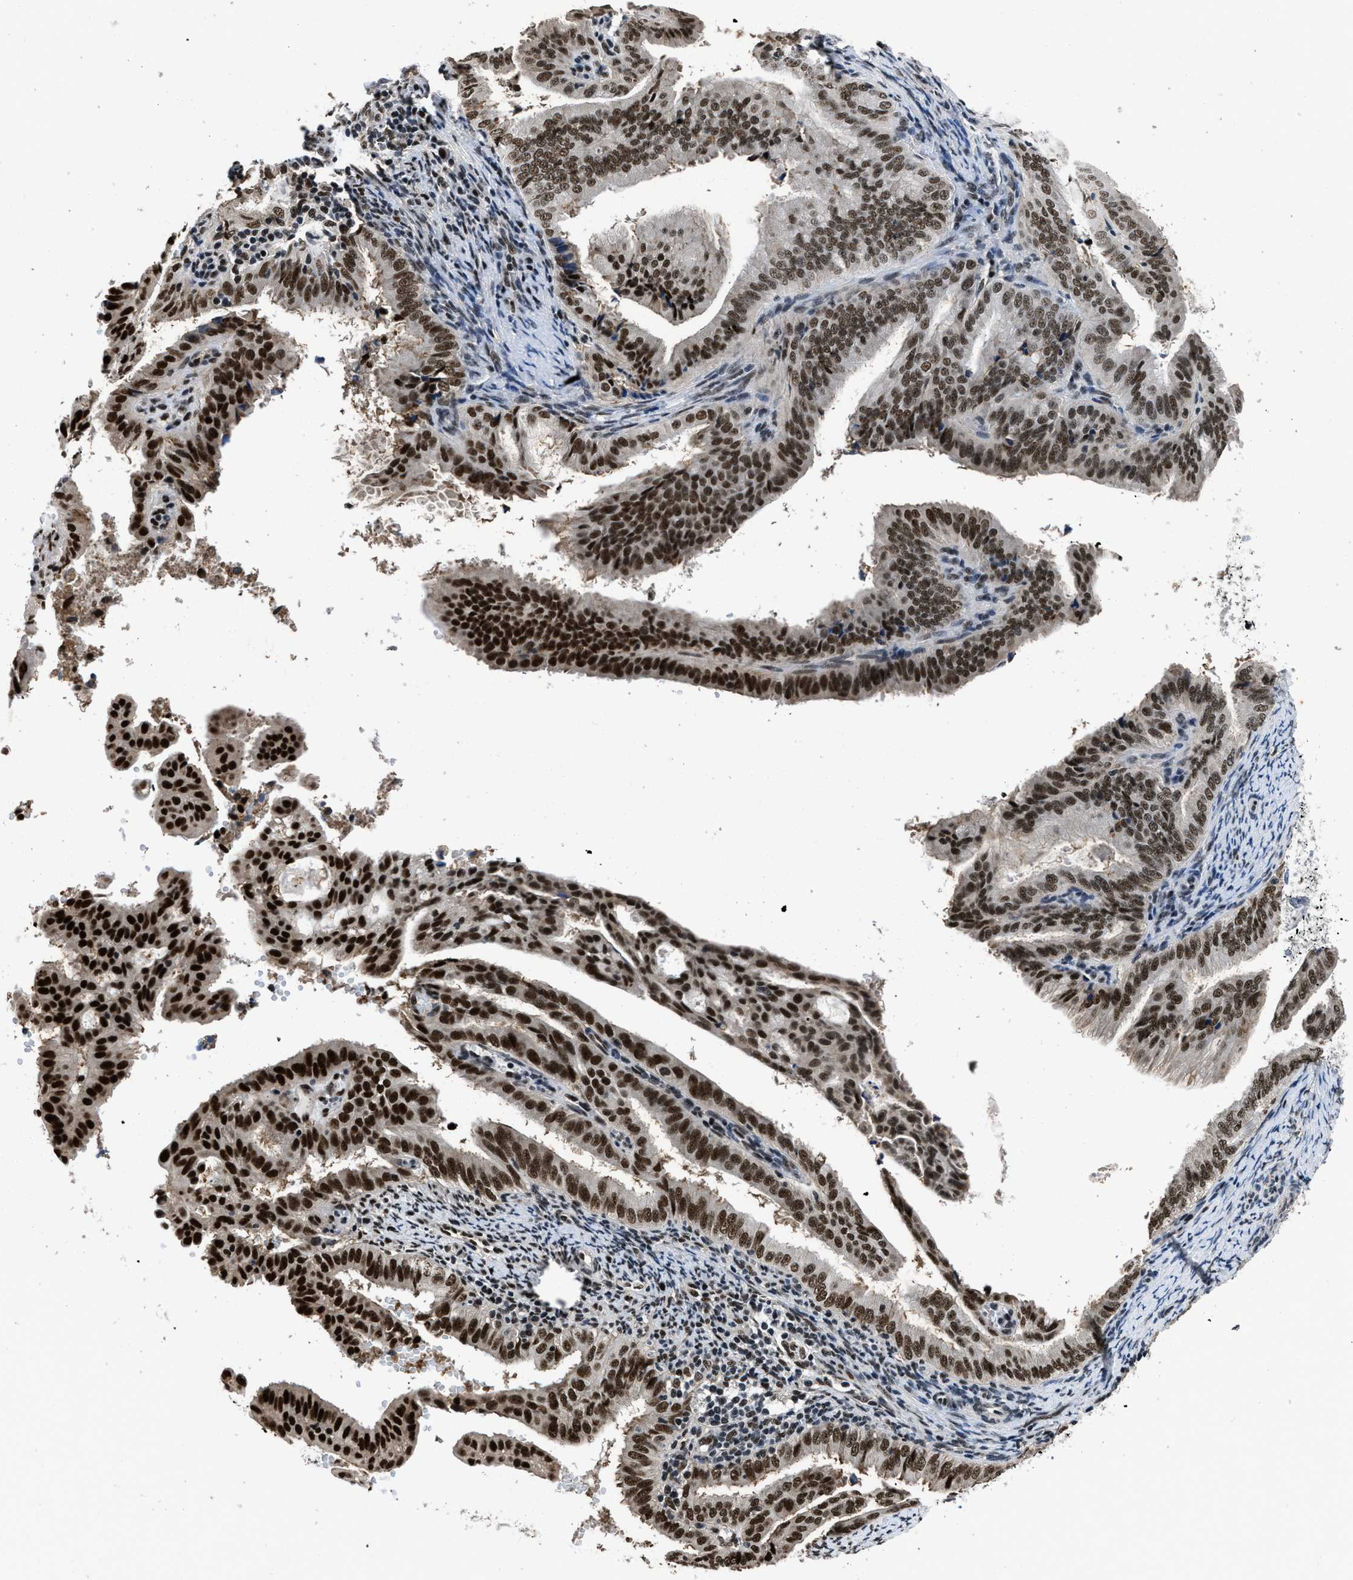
{"staining": {"intensity": "strong", "quantity": ">75%", "location": "nuclear"}, "tissue": "endometrial cancer", "cell_type": "Tumor cells", "image_type": "cancer", "snomed": [{"axis": "morphology", "description": "Adenocarcinoma, NOS"}, {"axis": "topography", "description": "Endometrium"}], "caption": "The immunohistochemical stain highlights strong nuclear expression in tumor cells of endometrial cancer tissue.", "gene": "HNRNPH2", "patient": {"sex": "female", "age": 58}}